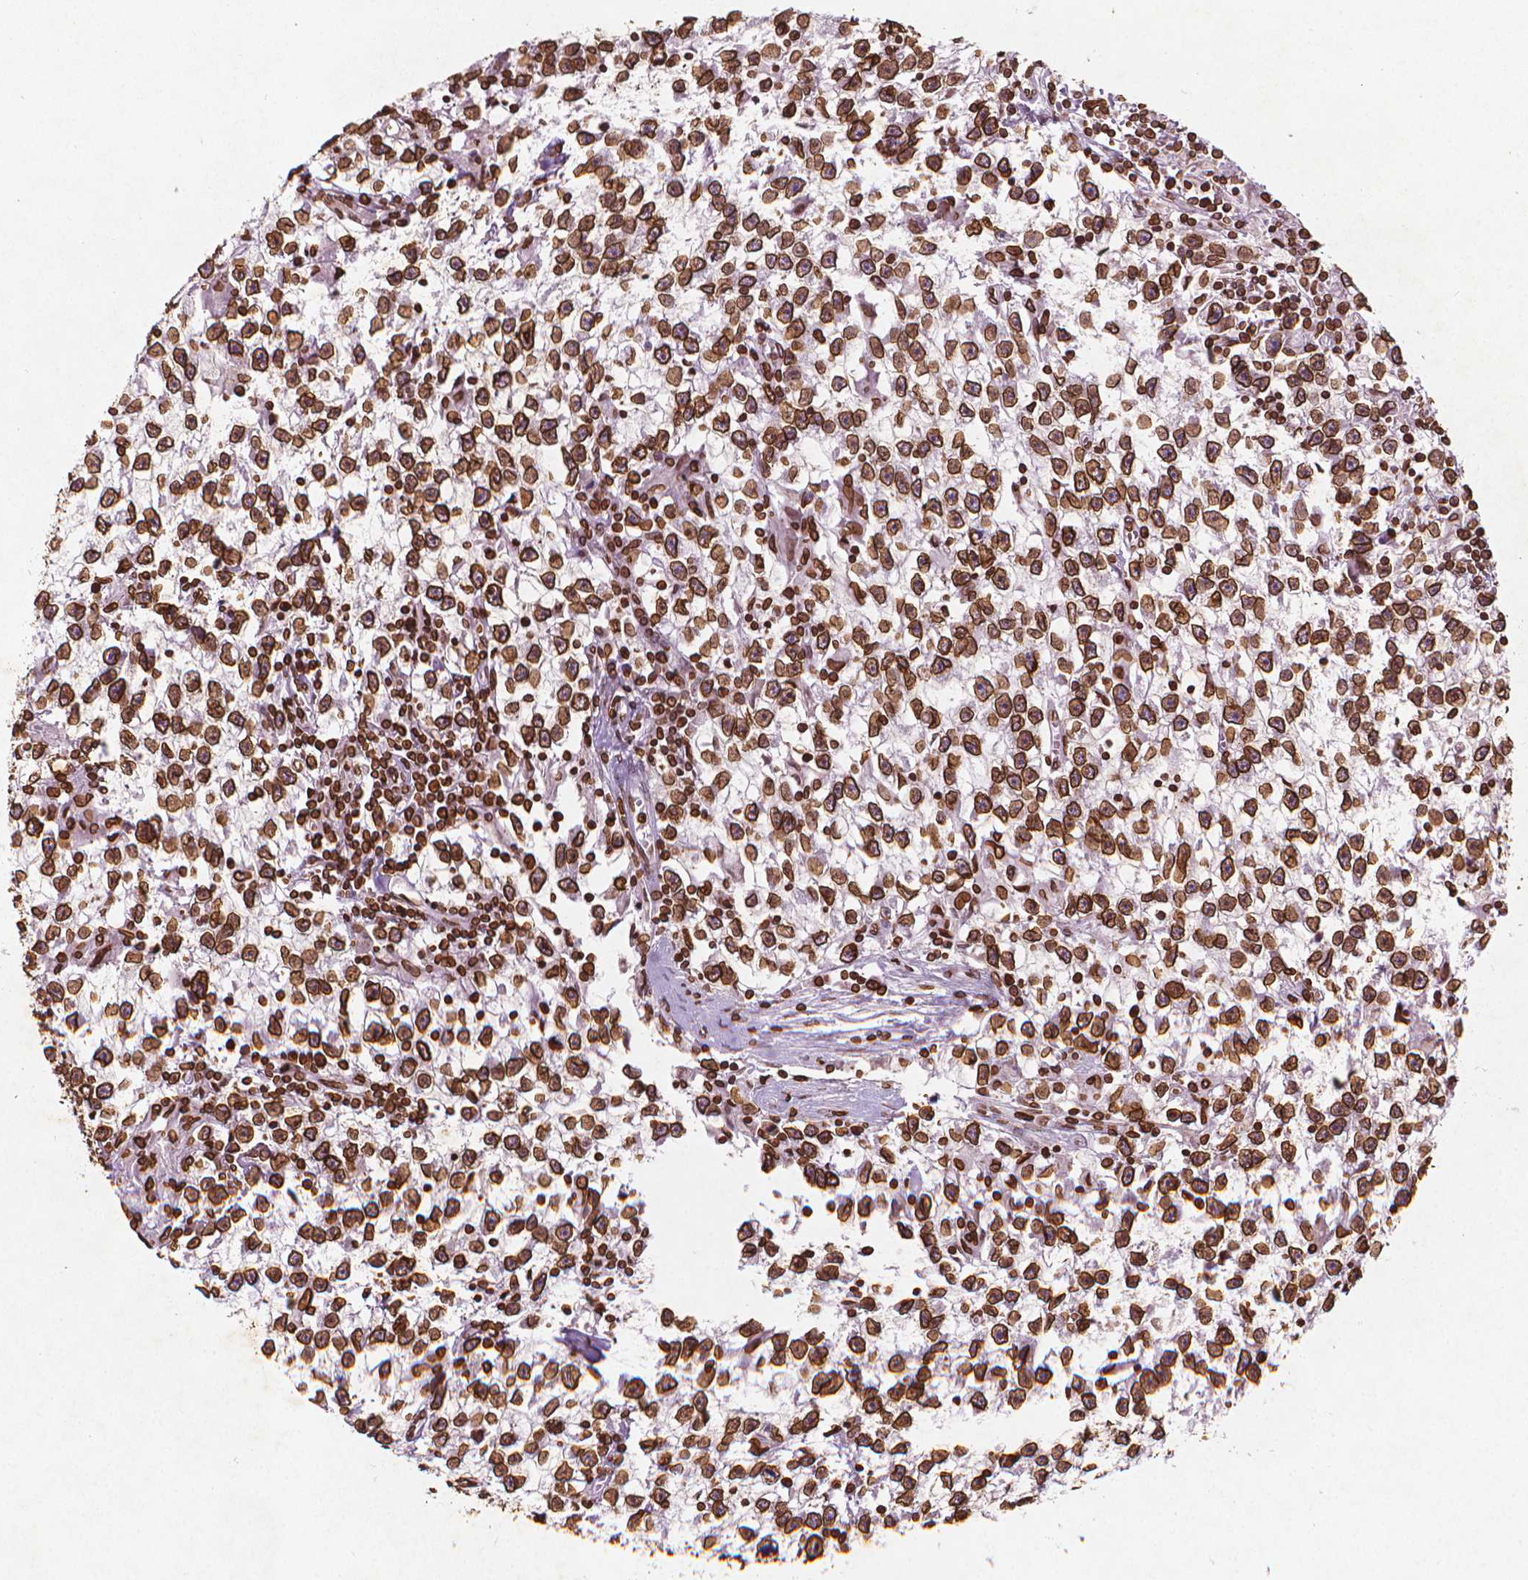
{"staining": {"intensity": "strong", "quantity": ">75%", "location": "cytoplasmic/membranous,nuclear"}, "tissue": "testis cancer", "cell_type": "Tumor cells", "image_type": "cancer", "snomed": [{"axis": "morphology", "description": "Seminoma, NOS"}, {"axis": "topography", "description": "Testis"}], "caption": "The image exhibits staining of testis cancer, revealing strong cytoplasmic/membranous and nuclear protein expression (brown color) within tumor cells.", "gene": "LMNB1", "patient": {"sex": "male", "age": 31}}